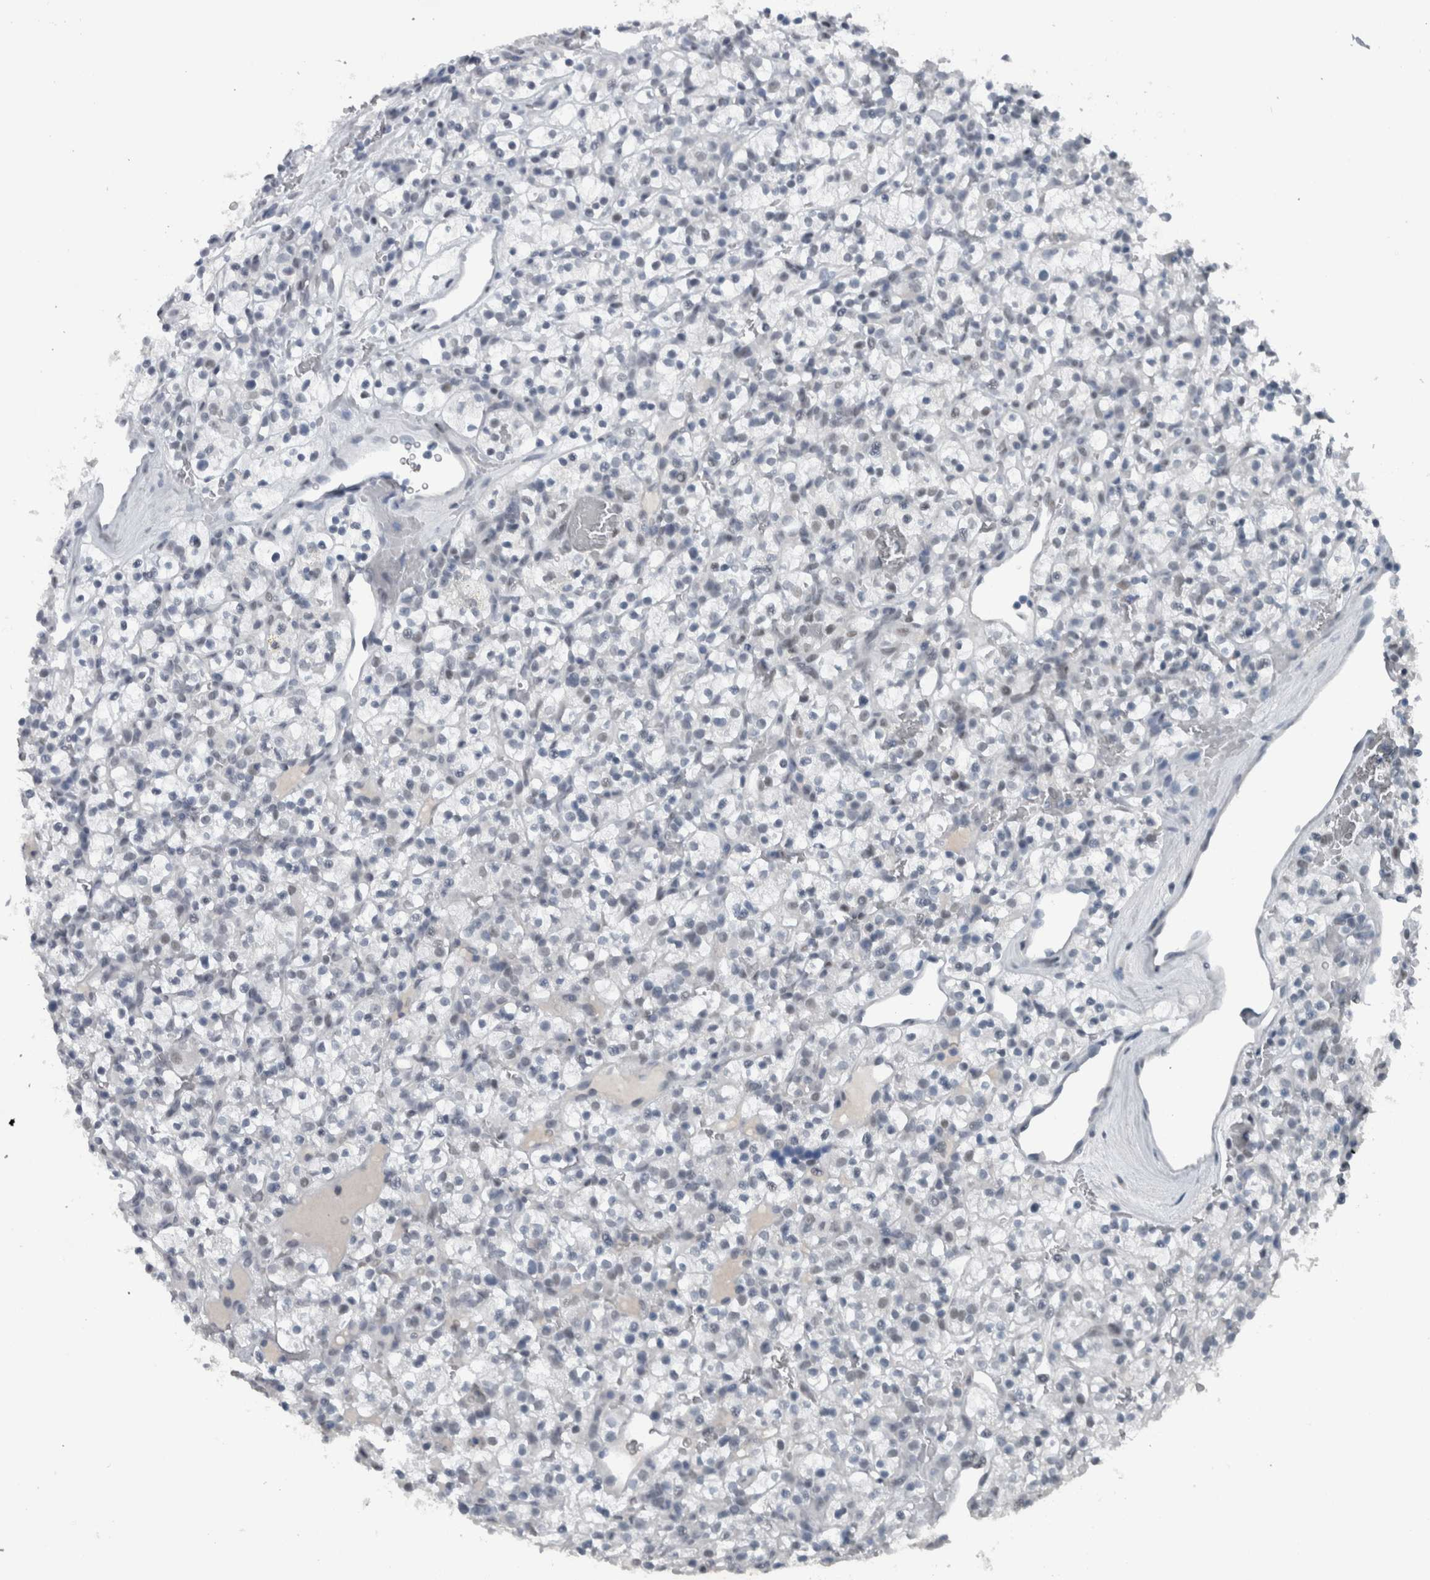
{"staining": {"intensity": "negative", "quantity": "none", "location": "none"}, "tissue": "renal cancer", "cell_type": "Tumor cells", "image_type": "cancer", "snomed": [{"axis": "morphology", "description": "Adenocarcinoma, NOS"}, {"axis": "topography", "description": "Kidney"}], "caption": "Adenocarcinoma (renal) was stained to show a protein in brown. There is no significant staining in tumor cells.", "gene": "ZBTB21", "patient": {"sex": "female", "age": 57}}